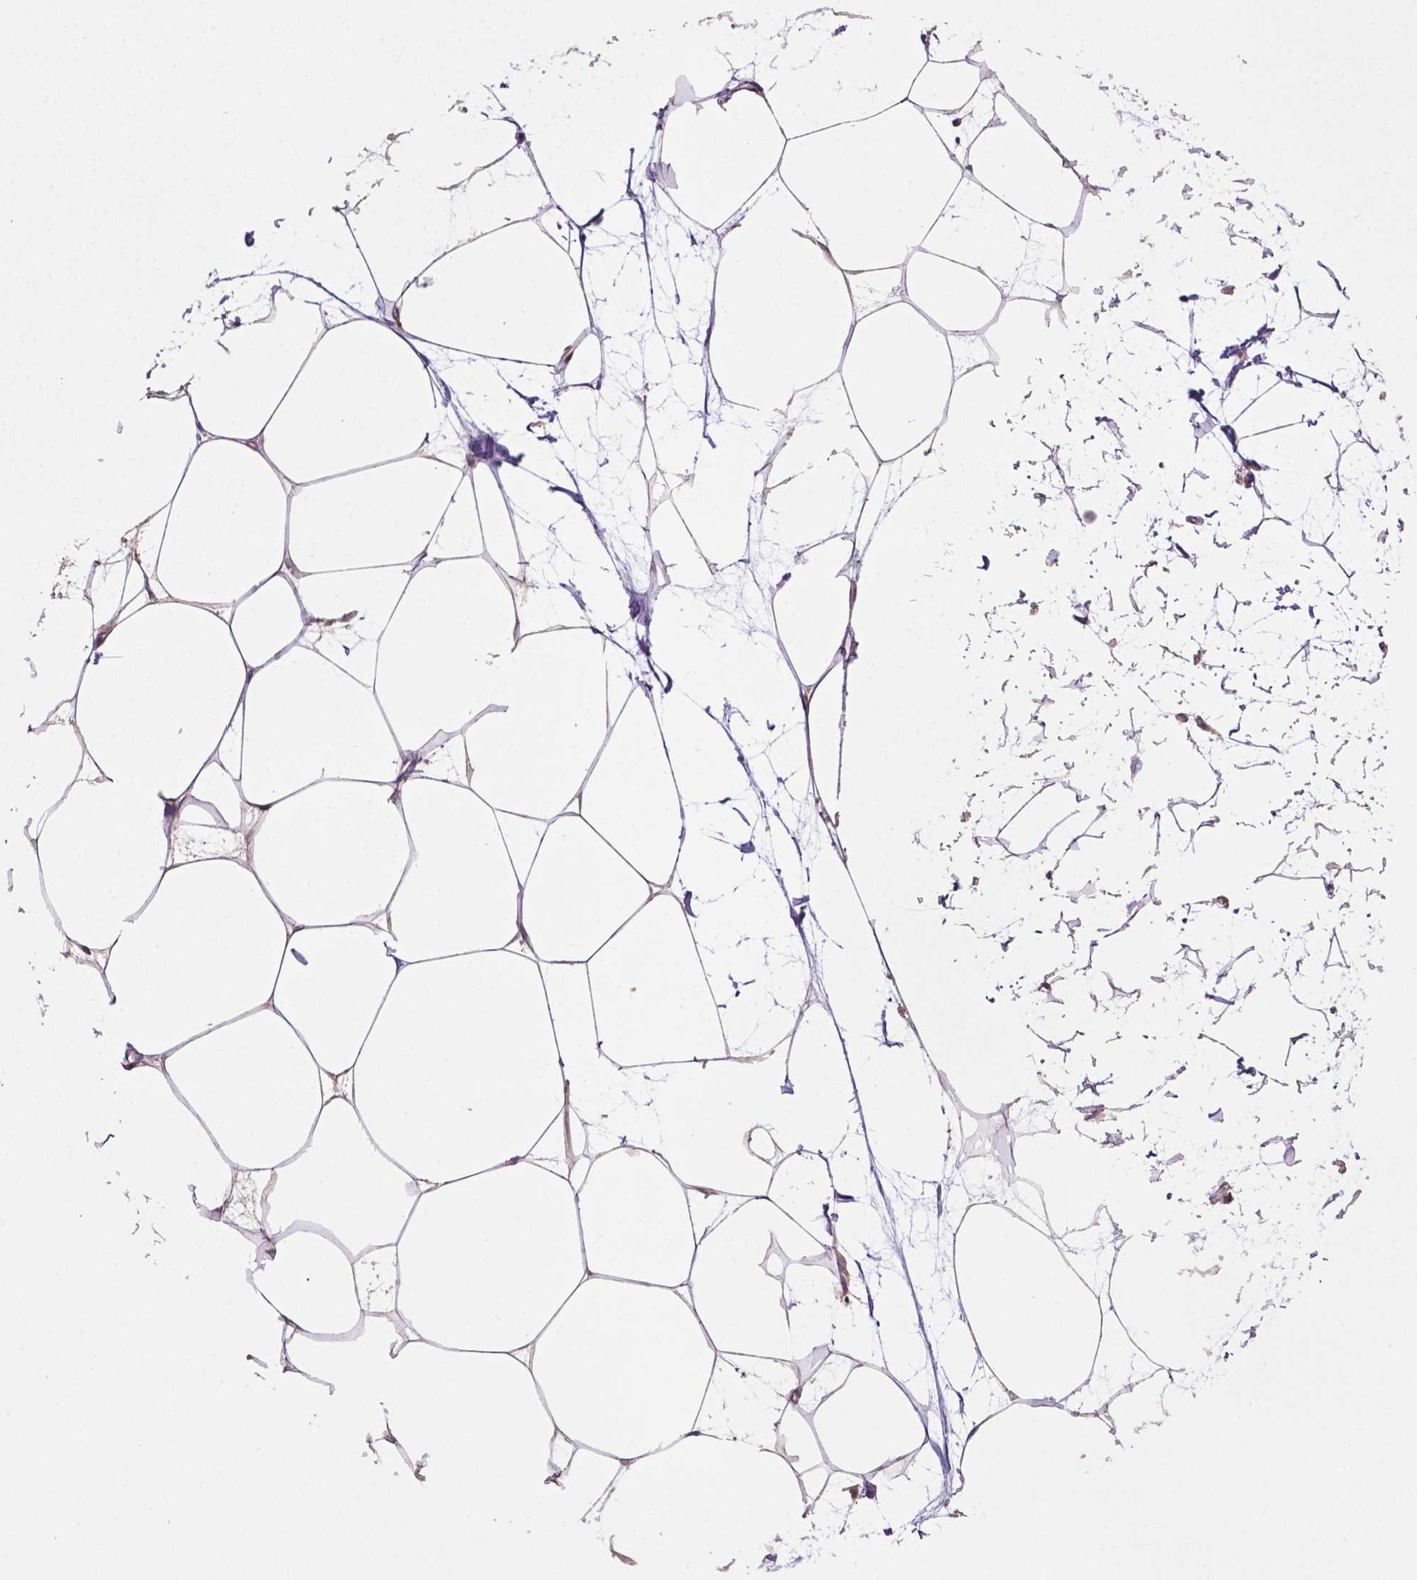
{"staining": {"intensity": "weak", "quantity": "25%-75%", "location": "cytoplasmic/membranous"}, "tissue": "breast", "cell_type": "Adipocytes", "image_type": "normal", "snomed": [{"axis": "morphology", "description": "Normal tissue, NOS"}, {"axis": "topography", "description": "Breast"}], "caption": "Adipocytes show low levels of weak cytoplasmic/membranous expression in about 25%-75% of cells in benign human breast. The protein of interest is stained brown, and the nuclei are stained in blue (DAB (3,3'-diaminobenzidine) IHC with brightfield microscopy, high magnification).", "gene": "TBC1D10C", "patient": {"sex": "female", "age": 45}}